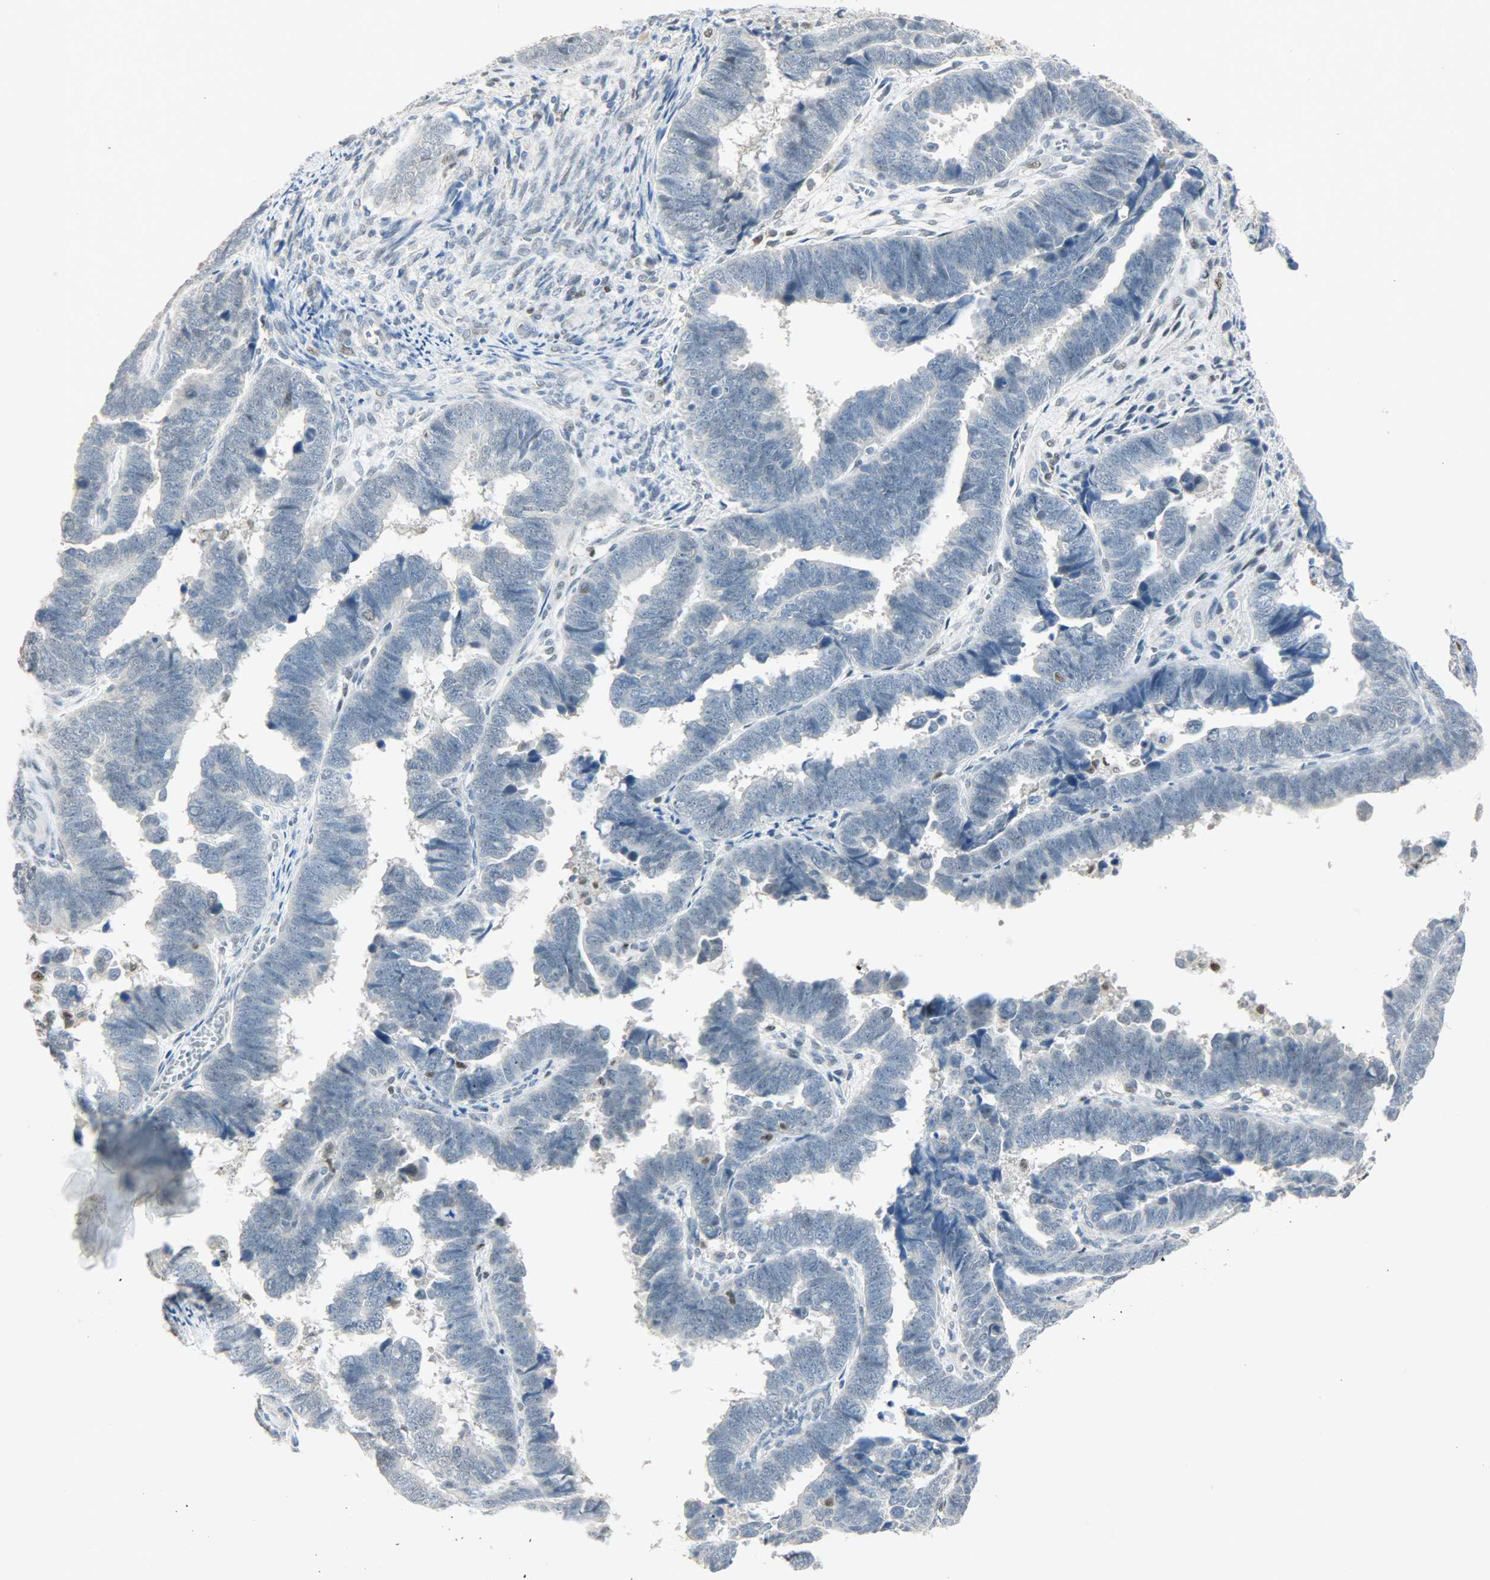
{"staining": {"intensity": "negative", "quantity": "none", "location": "none"}, "tissue": "endometrial cancer", "cell_type": "Tumor cells", "image_type": "cancer", "snomed": [{"axis": "morphology", "description": "Adenocarcinoma, NOS"}, {"axis": "topography", "description": "Endometrium"}], "caption": "Immunohistochemistry (IHC) image of human endometrial adenocarcinoma stained for a protein (brown), which demonstrates no staining in tumor cells.", "gene": "PPARG", "patient": {"sex": "female", "age": 75}}